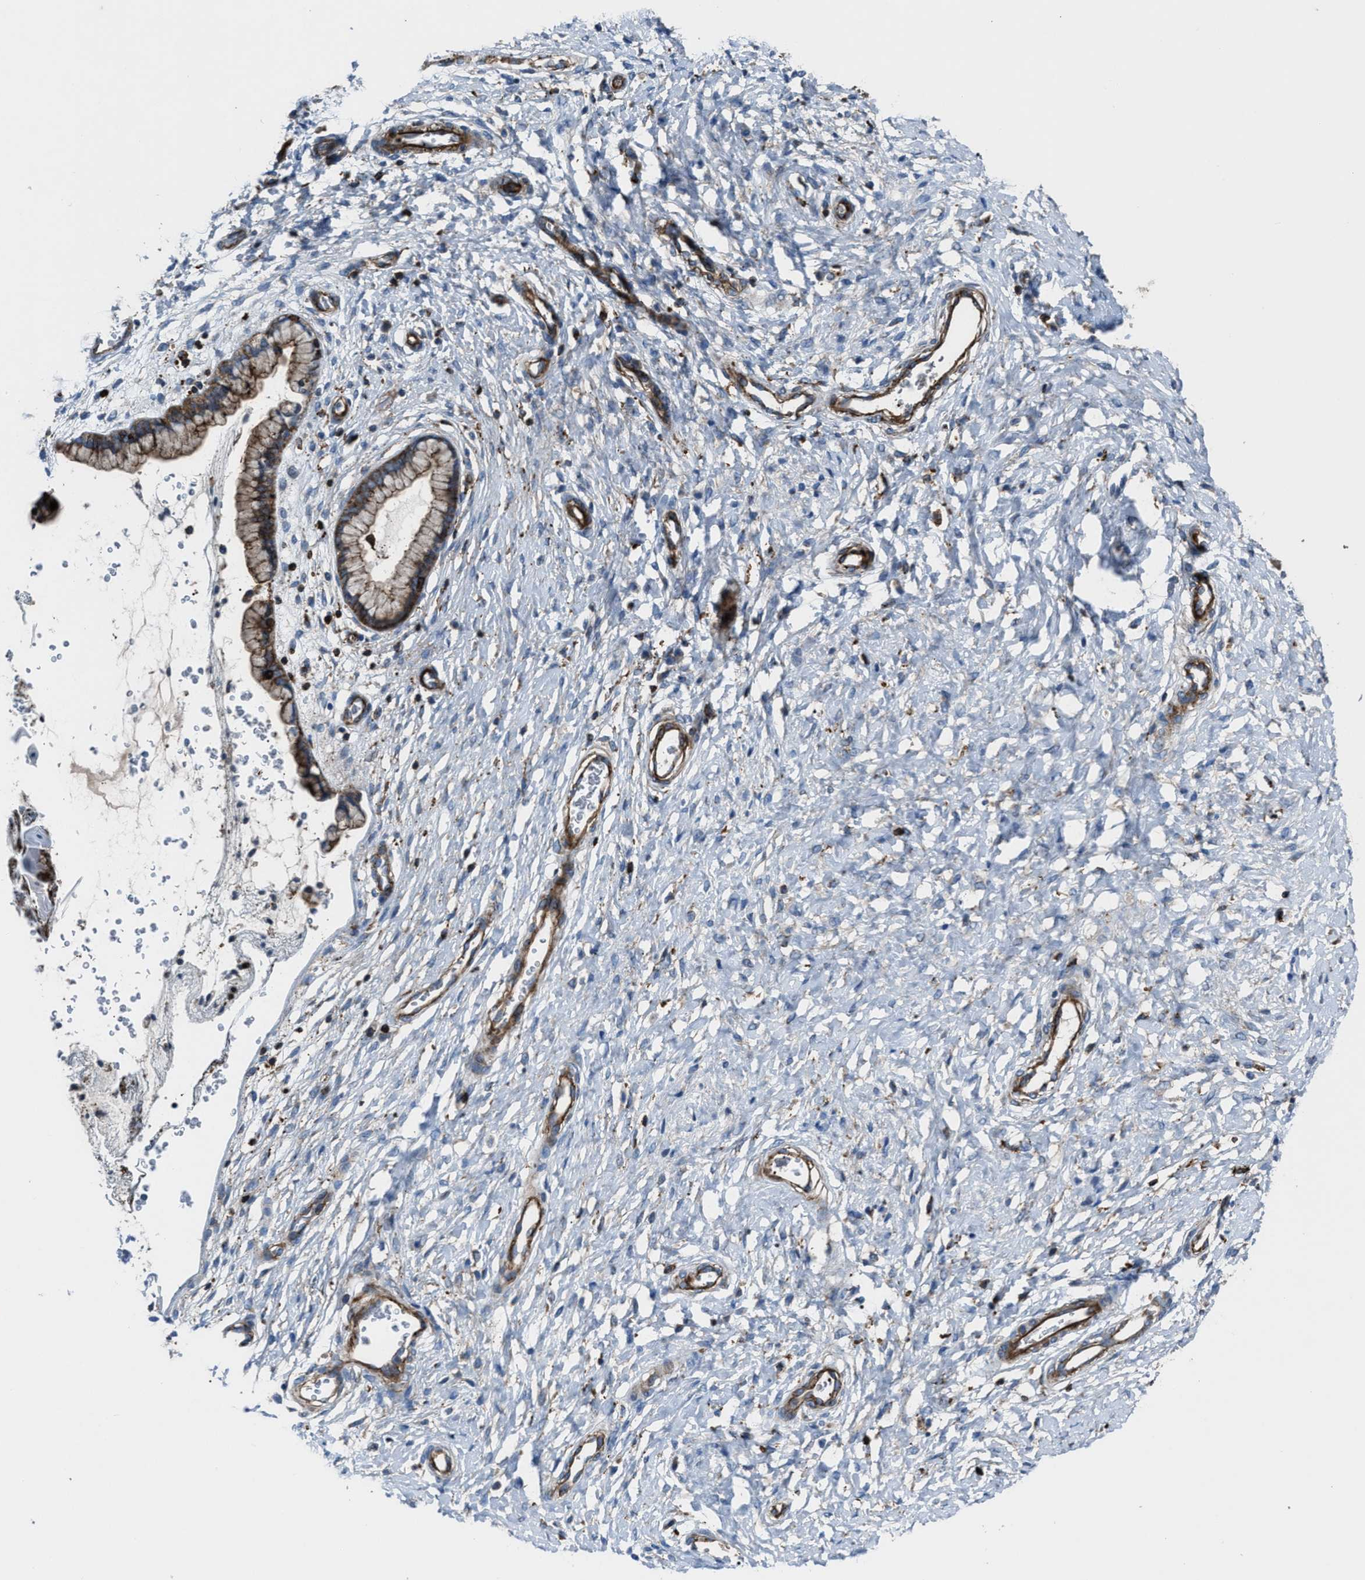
{"staining": {"intensity": "moderate", "quantity": "<25%", "location": "cytoplasmic/membranous"}, "tissue": "cervix", "cell_type": "Glandular cells", "image_type": "normal", "snomed": [{"axis": "morphology", "description": "Normal tissue, NOS"}, {"axis": "topography", "description": "Cervix"}], "caption": "IHC histopathology image of normal cervix stained for a protein (brown), which exhibits low levels of moderate cytoplasmic/membranous positivity in about <25% of glandular cells.", "gene": "AGPAT2", "patient": {"sex": "female", "age": 55}}